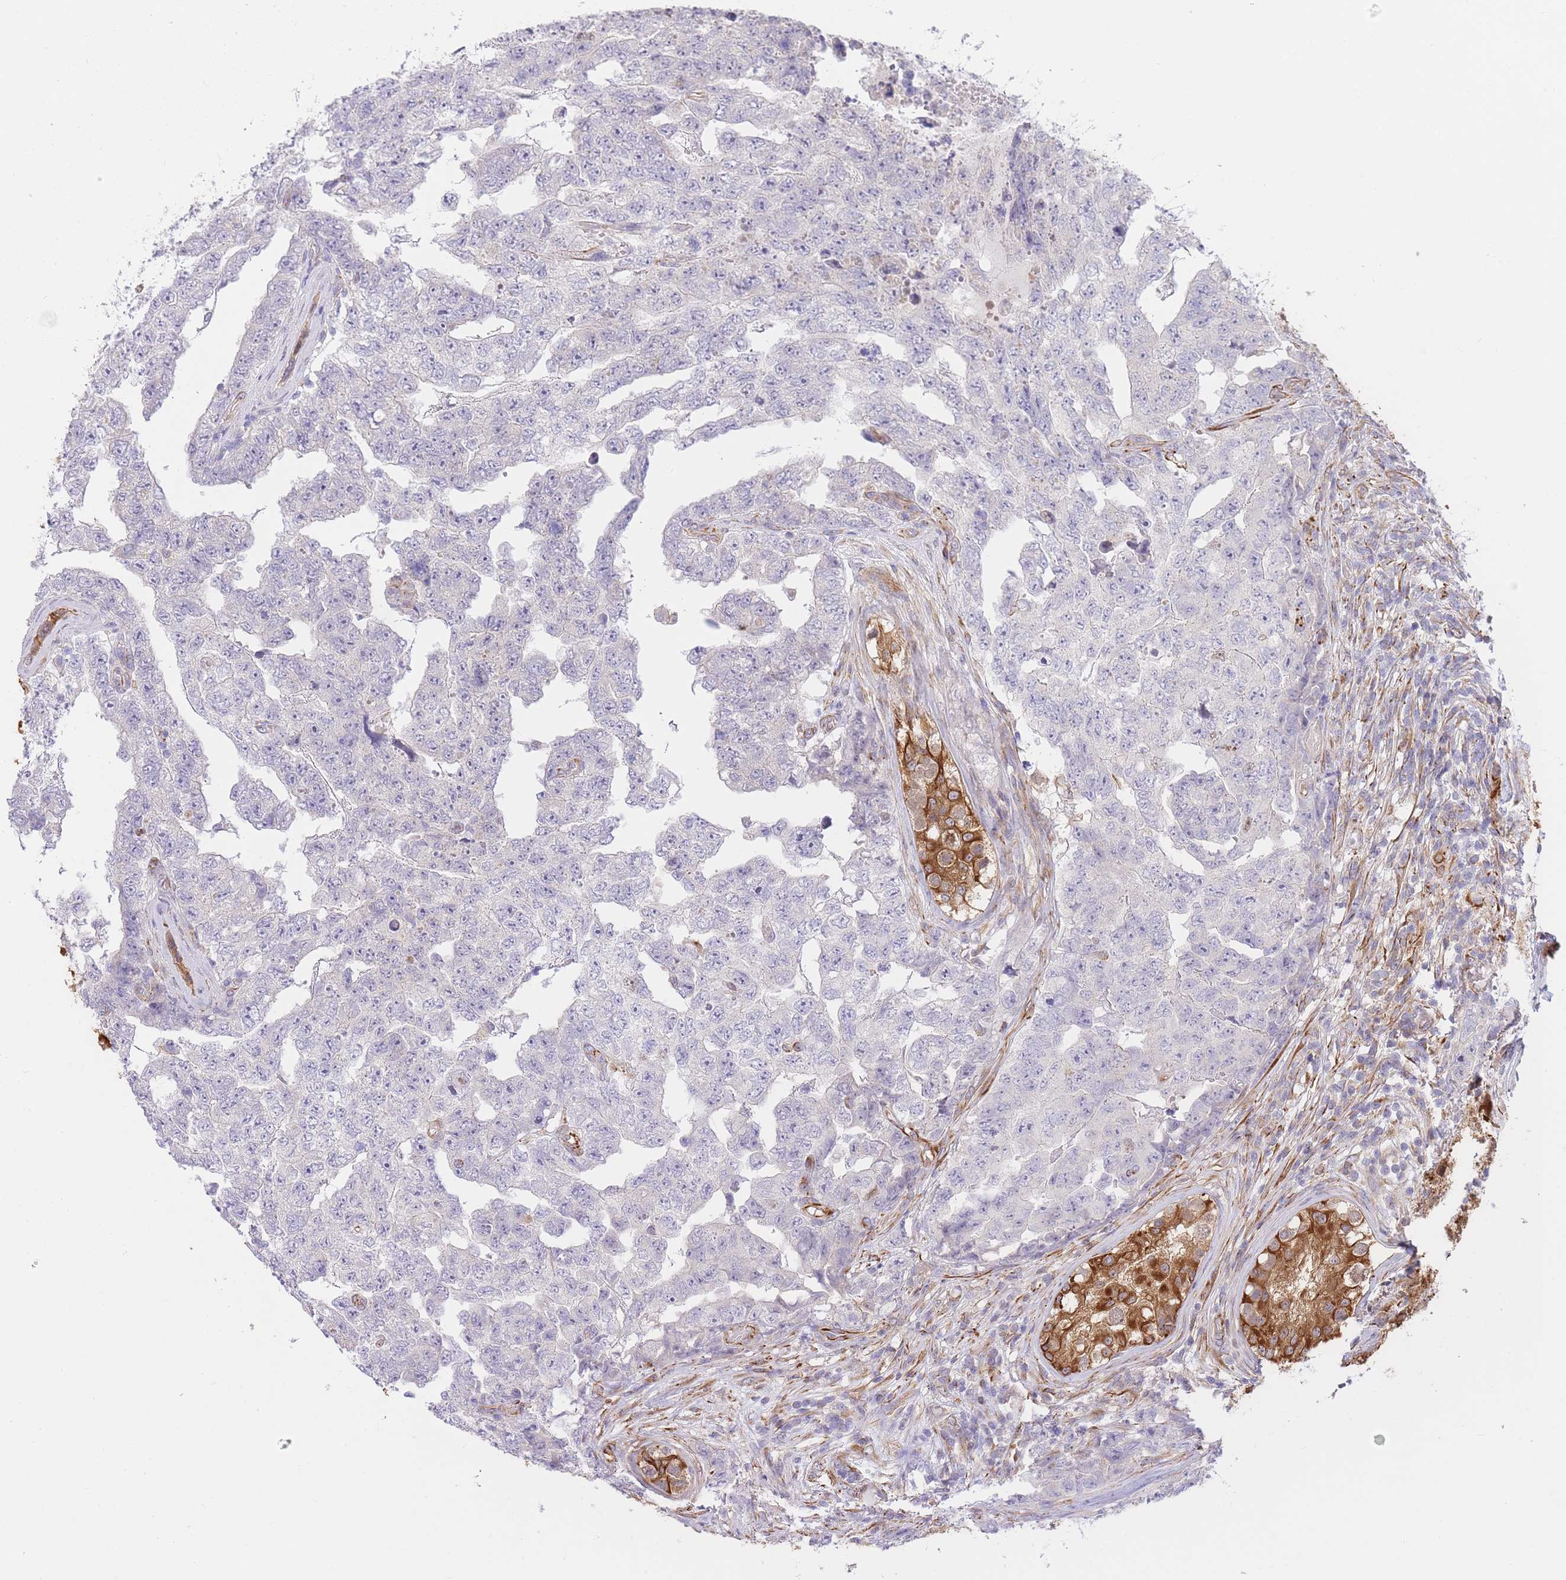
{"staining": {"intensity": "negative", "quantity": "none", "location": "none"}, "tissue": "testis cancer", "cell_type": "Tumor cells", "image_type": "cancer", "snomed": [{"axis": "morphology", "description": "Carcinoma, Embryonal, NOS"}, {"axis": "topography", "description": "Testis"}], "caption": "This histopathology image is of testis cancer stained with IHC to label a protein in brown with the nuclei are counter-stained blue. There is no expression in tumor cells.", "gene": "ECPAS", "patient": {"sex": "male", "age": 25}}